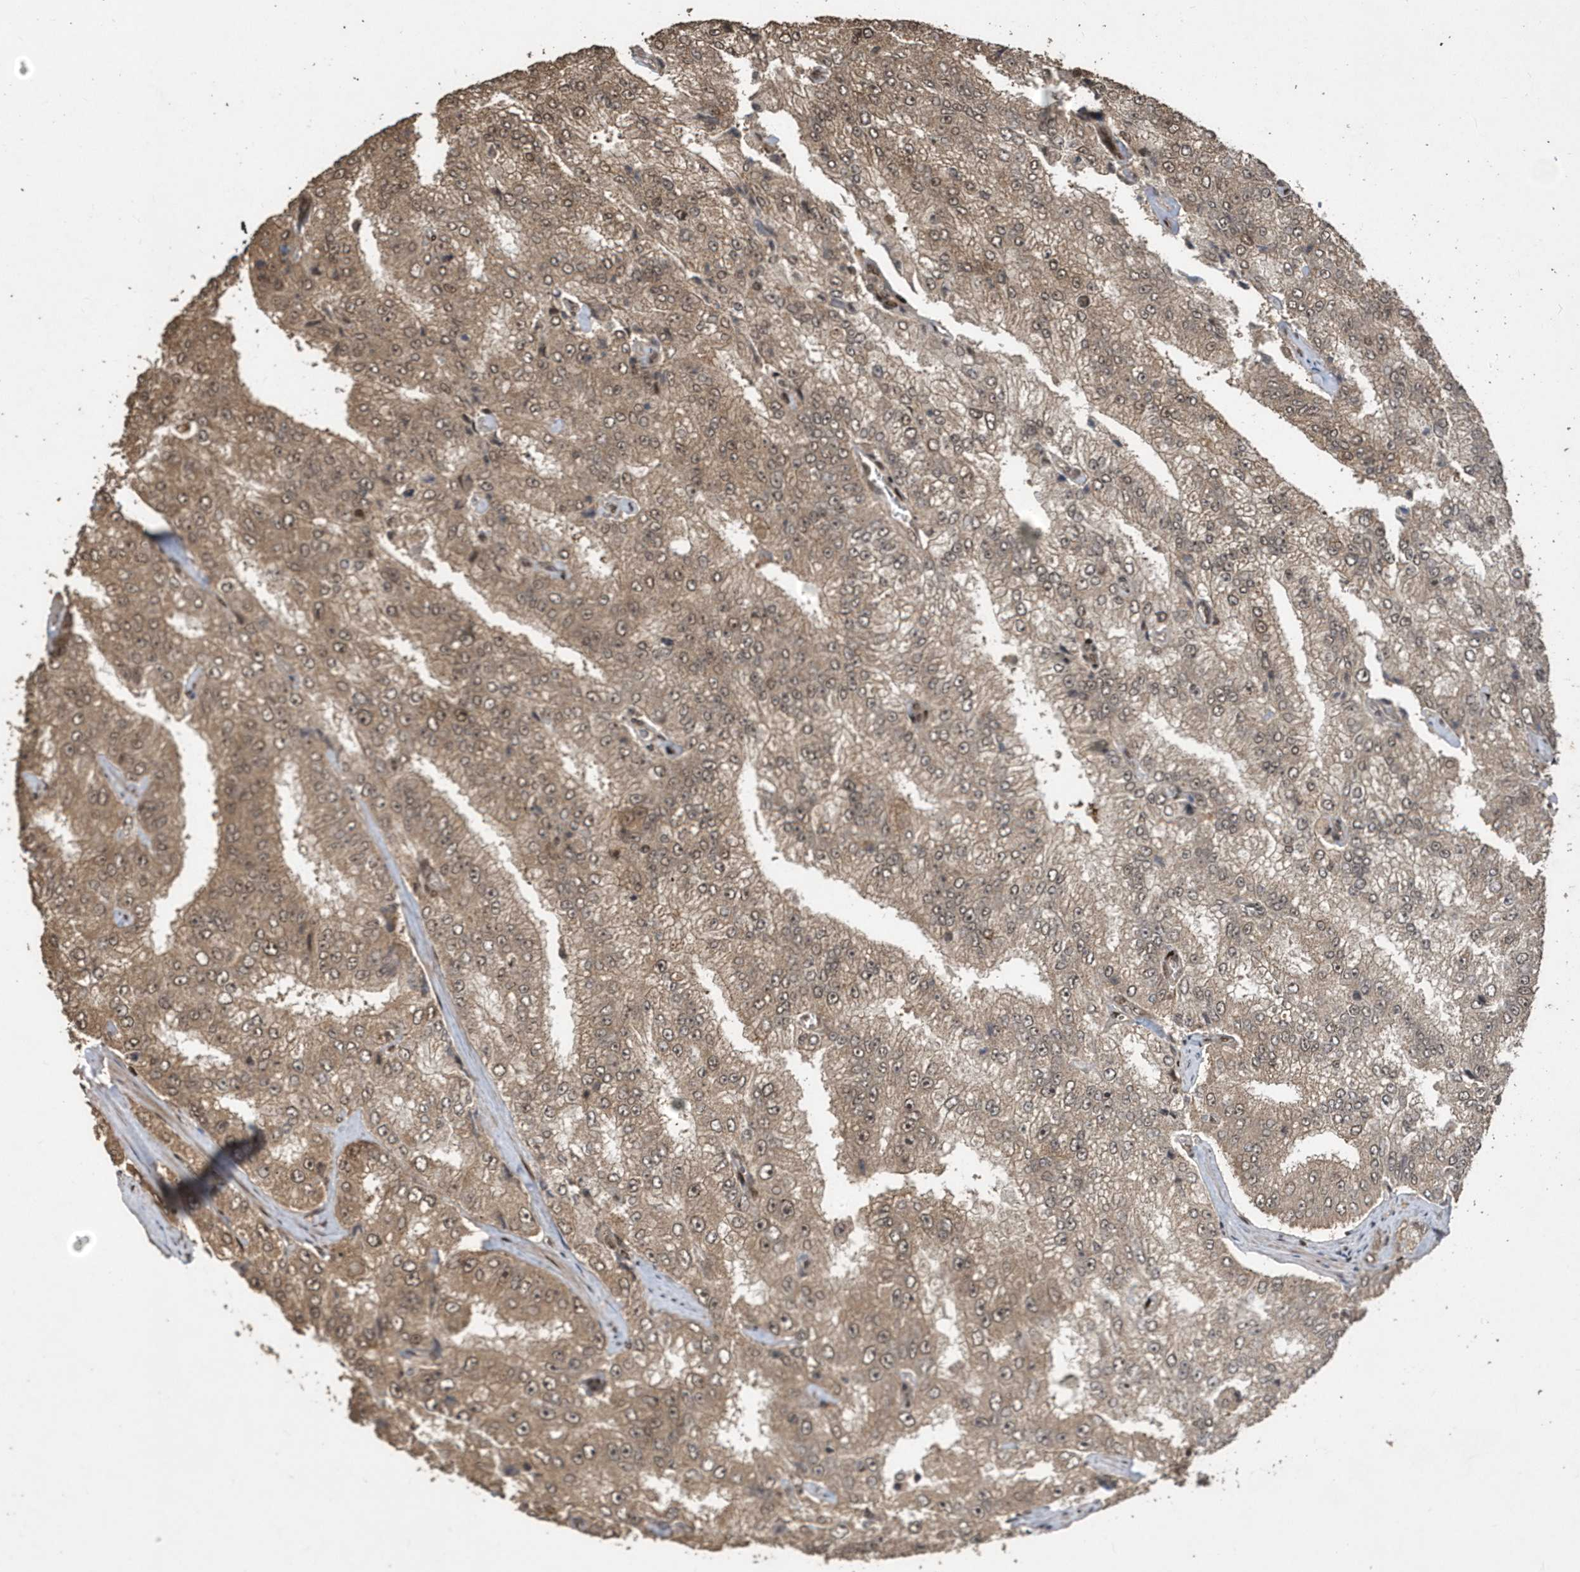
{"staining": {"intensity": "moderate", "quantity": ">75%", "location": "cytoplasmic/membranous,nuclear"}, "tissue": "prostate cancer", "cell_type": "Tumor cells", "image_type": "cancer", "snomed": [{"axis": "morphology", "description": "Adenocarcinoma, High grade"}, {"axis": "topography", "description": "Prostate"}], "caption": "Immunohistochemistry staining of high-grade adenocarcinoma (prostate), which exhibits medium levels of moderate cytoplasmic/membranous and nuclear positivity in about >75% of tumor cells indicating moderate cytoplasmic/membranous and nuclear protein staining. The staining was performed using DAB (3,3'-diaminobenzidine) (brown) for protein detection and nuclei were counterstained in hematoxylin (blue).", "gene": "INTS12", "patient": {"sex": "male", "age": 58}}